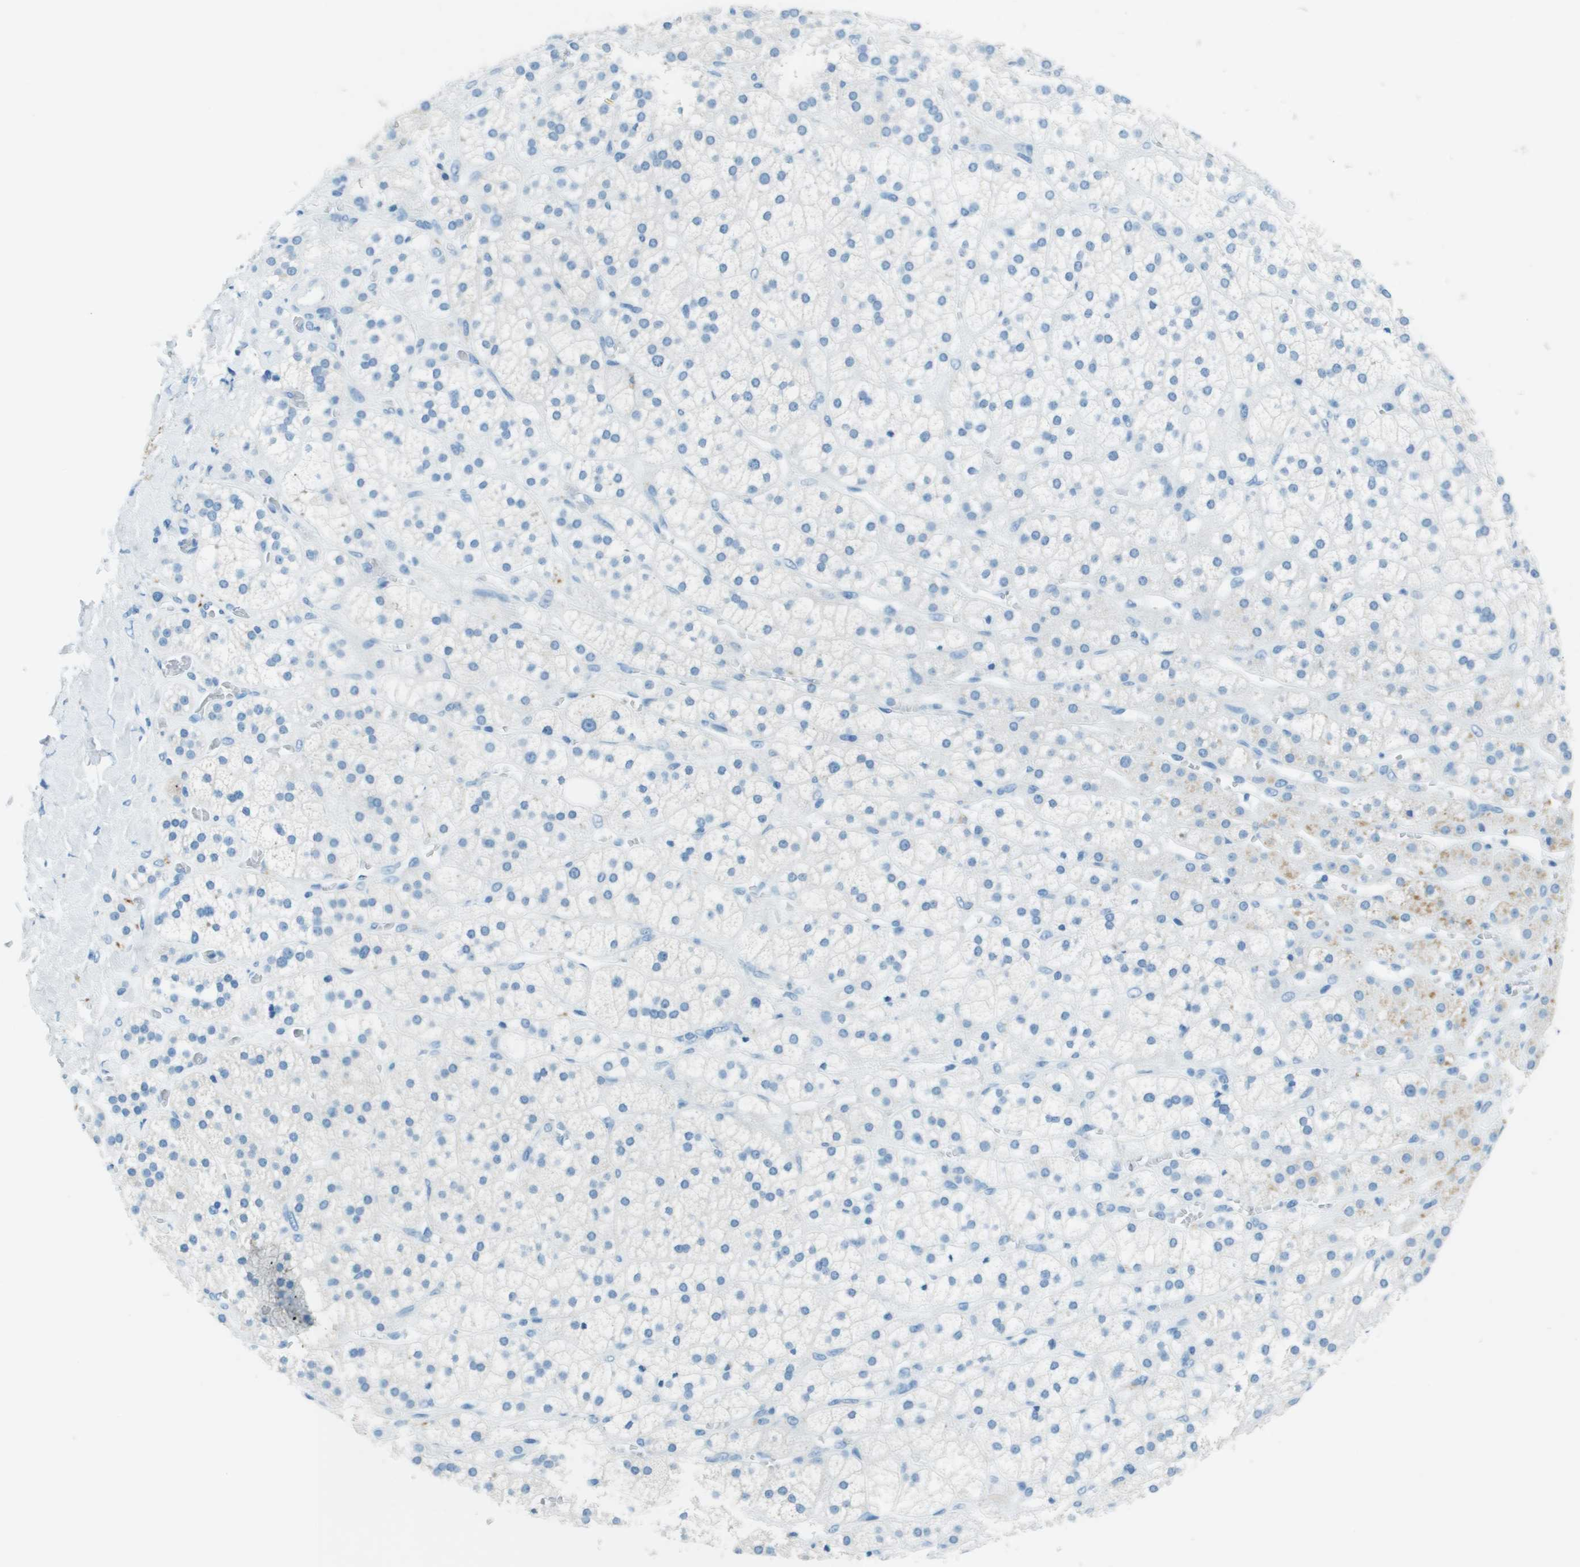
{"staining": {"intensity": "negative", "quantity": "none", "location": "none"}, "tissue": "adrenal gland", "cell_type": "Glandular cells", "image_type": "normal", "snomed": [{"axis": "morphology", "description": "Normal tissue, NOS"}, {"axis": "topography", "description": "Adrenal gland"}], "caption": "DAB immunohistochemical staining of benign human adrenal gland shows no significant staining in glandular cells.", "gene": "SLC16A10", "patient": {"sex": "male", "age": 56}}